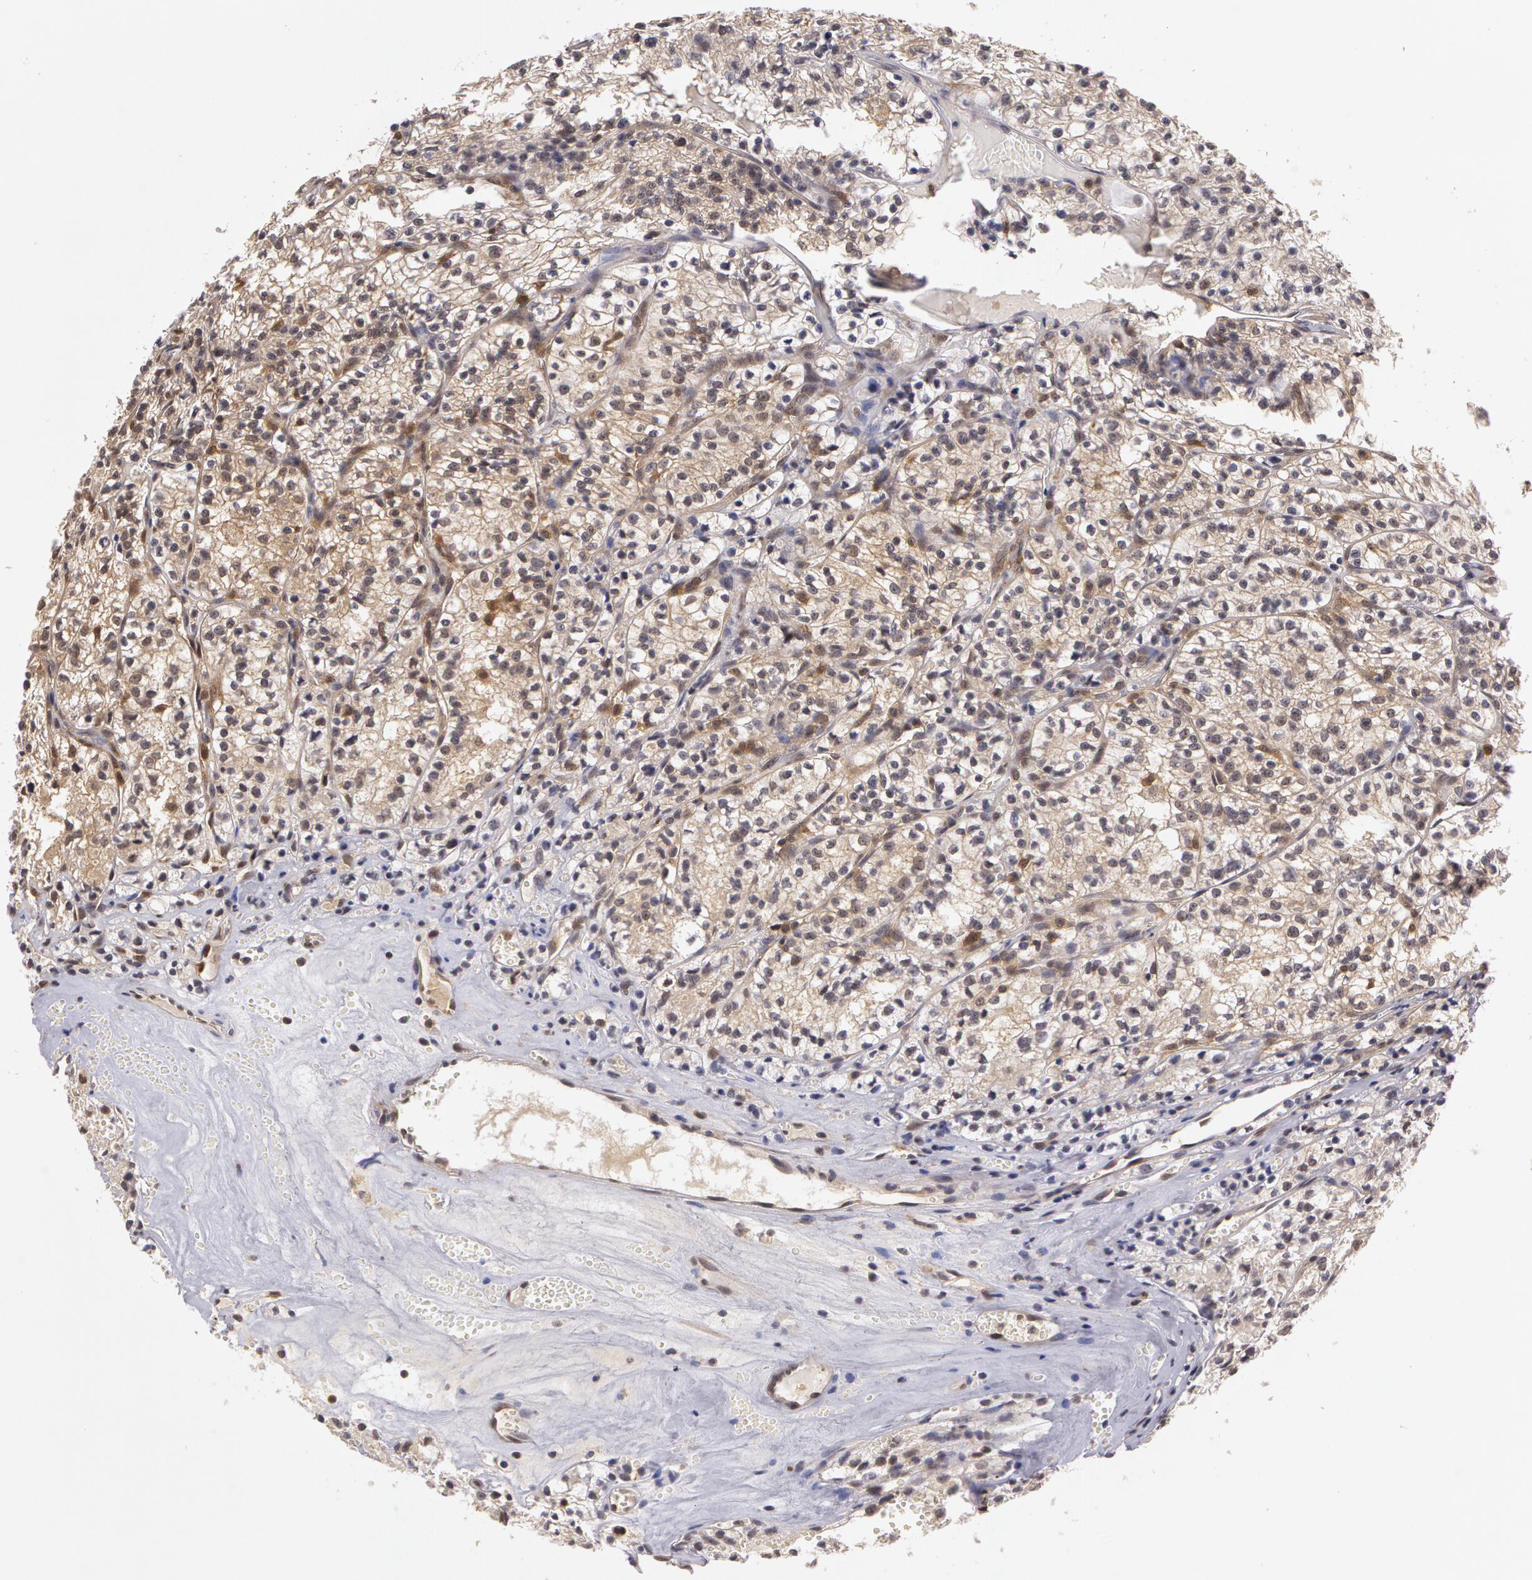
{"staining": {"intensity": "negative", "quantity": "none", "location": "none"}, "tissue": "renal cancer", "cell_type": "Tumor cells", "image_type": "cancer", "snomed": [{"axis": "morphology", "description": "Adenocarcinoma, NOS"}, {"axis": "topography", "description": "Kidney"}], "caption": "The histopathology image exhibits no significant staining in tumor cells of adenocarcinoma (renal).", "gene": "AHSA1", "patient": {"sex": "male", "age": 61}}